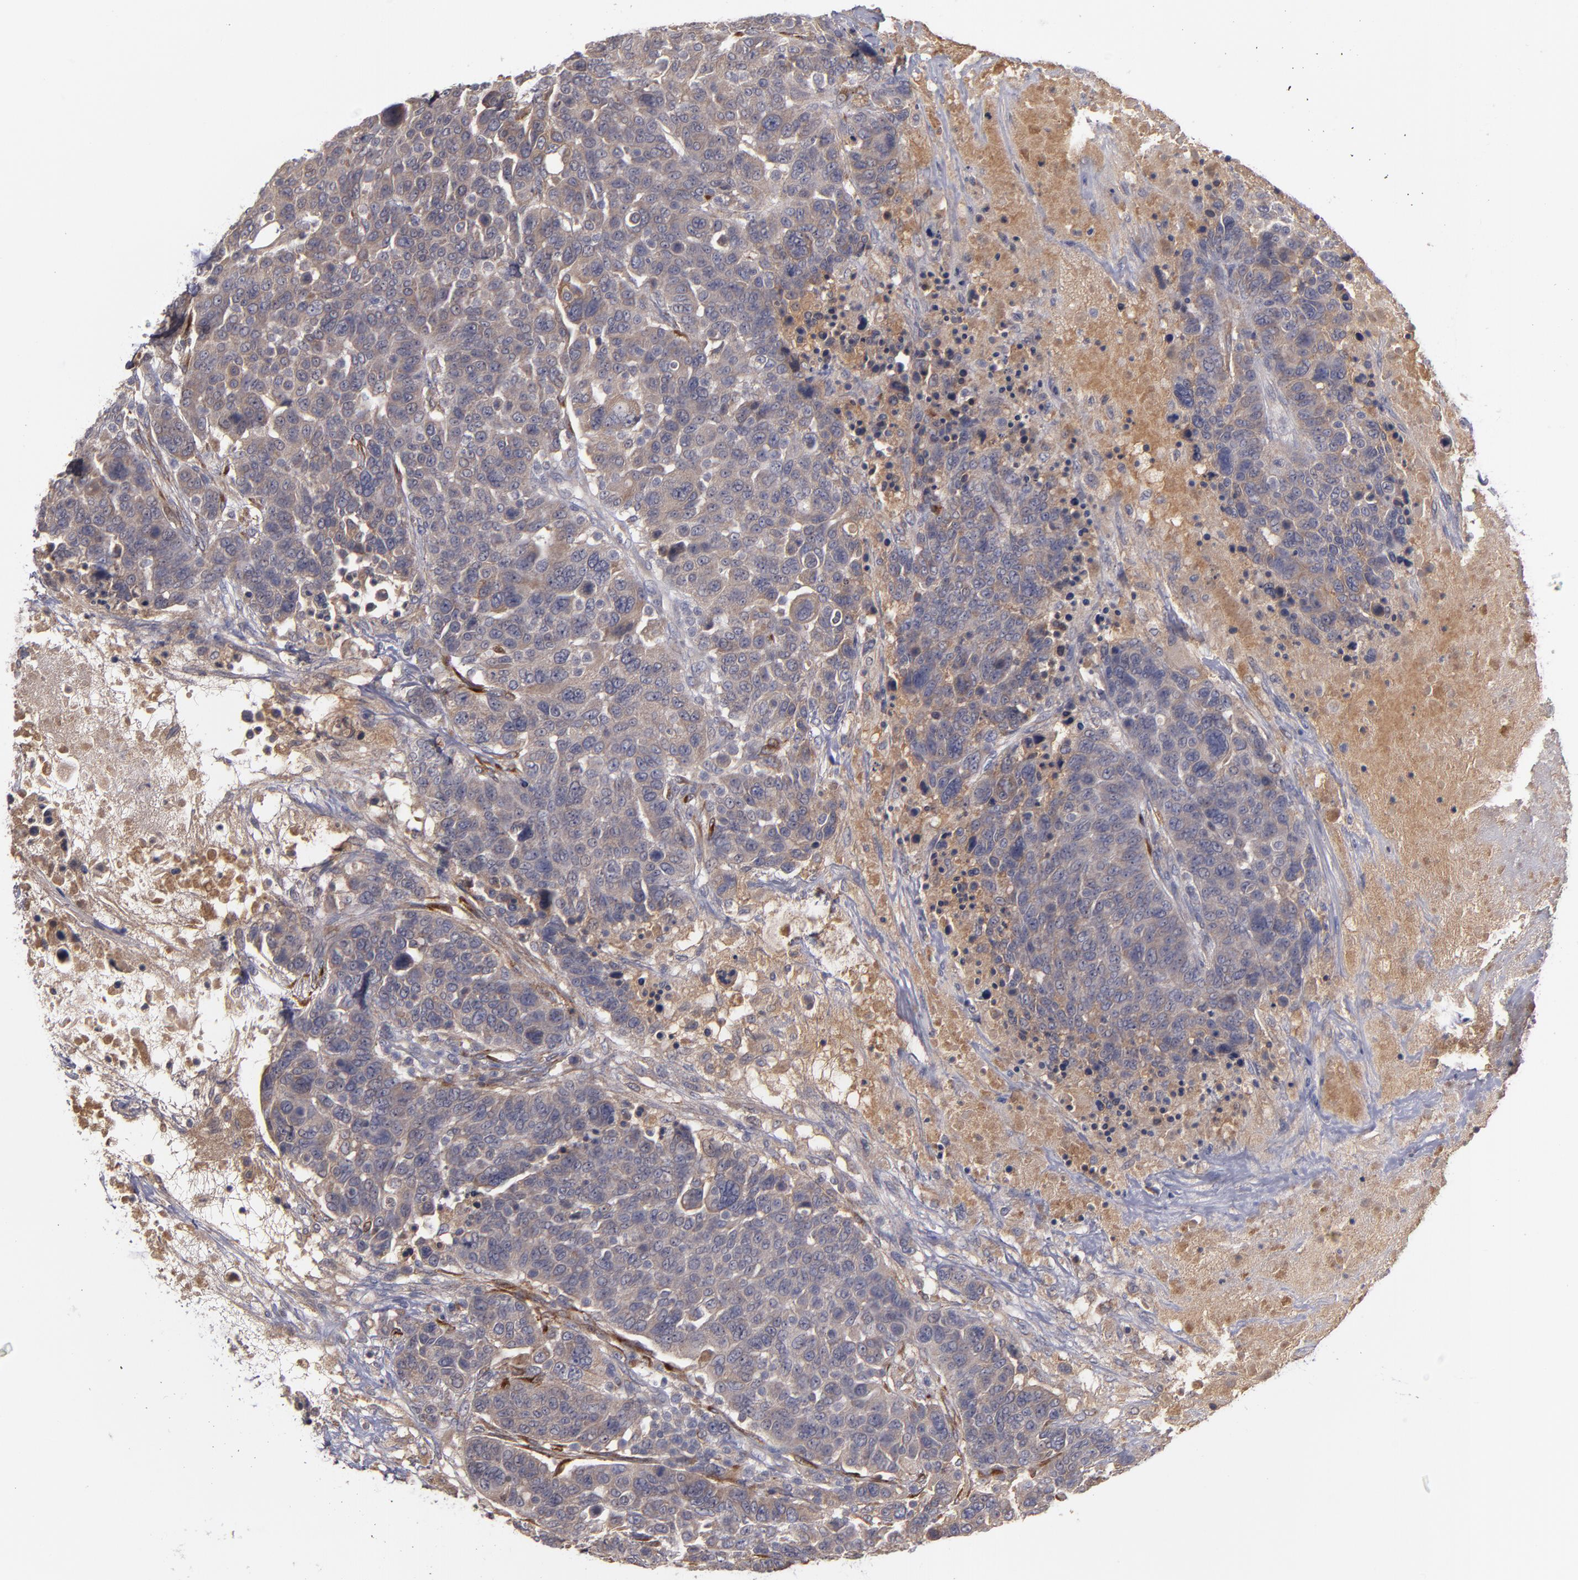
{"staining": {"intensity": "weak", "quantity": ">75%", "location": "cytoplasmic/membranous"}, "tissue": "breast cancer", "cell_type": "Tumor cells", "image_type": "cancer", "snomed": [{"axis": "morphology", "description": "Duct carcinoma"}, {"axis": "topography", "description": "Breast"}], "caption": "The micrograph shows immunohistochemical staining of breast intraductal carcinoma. There is weak cytoplasmic/membranous positivity is present in about >75% of tumor cells.", "gene": "MMP11", "patient": {"sex": "female", "age": 37}}